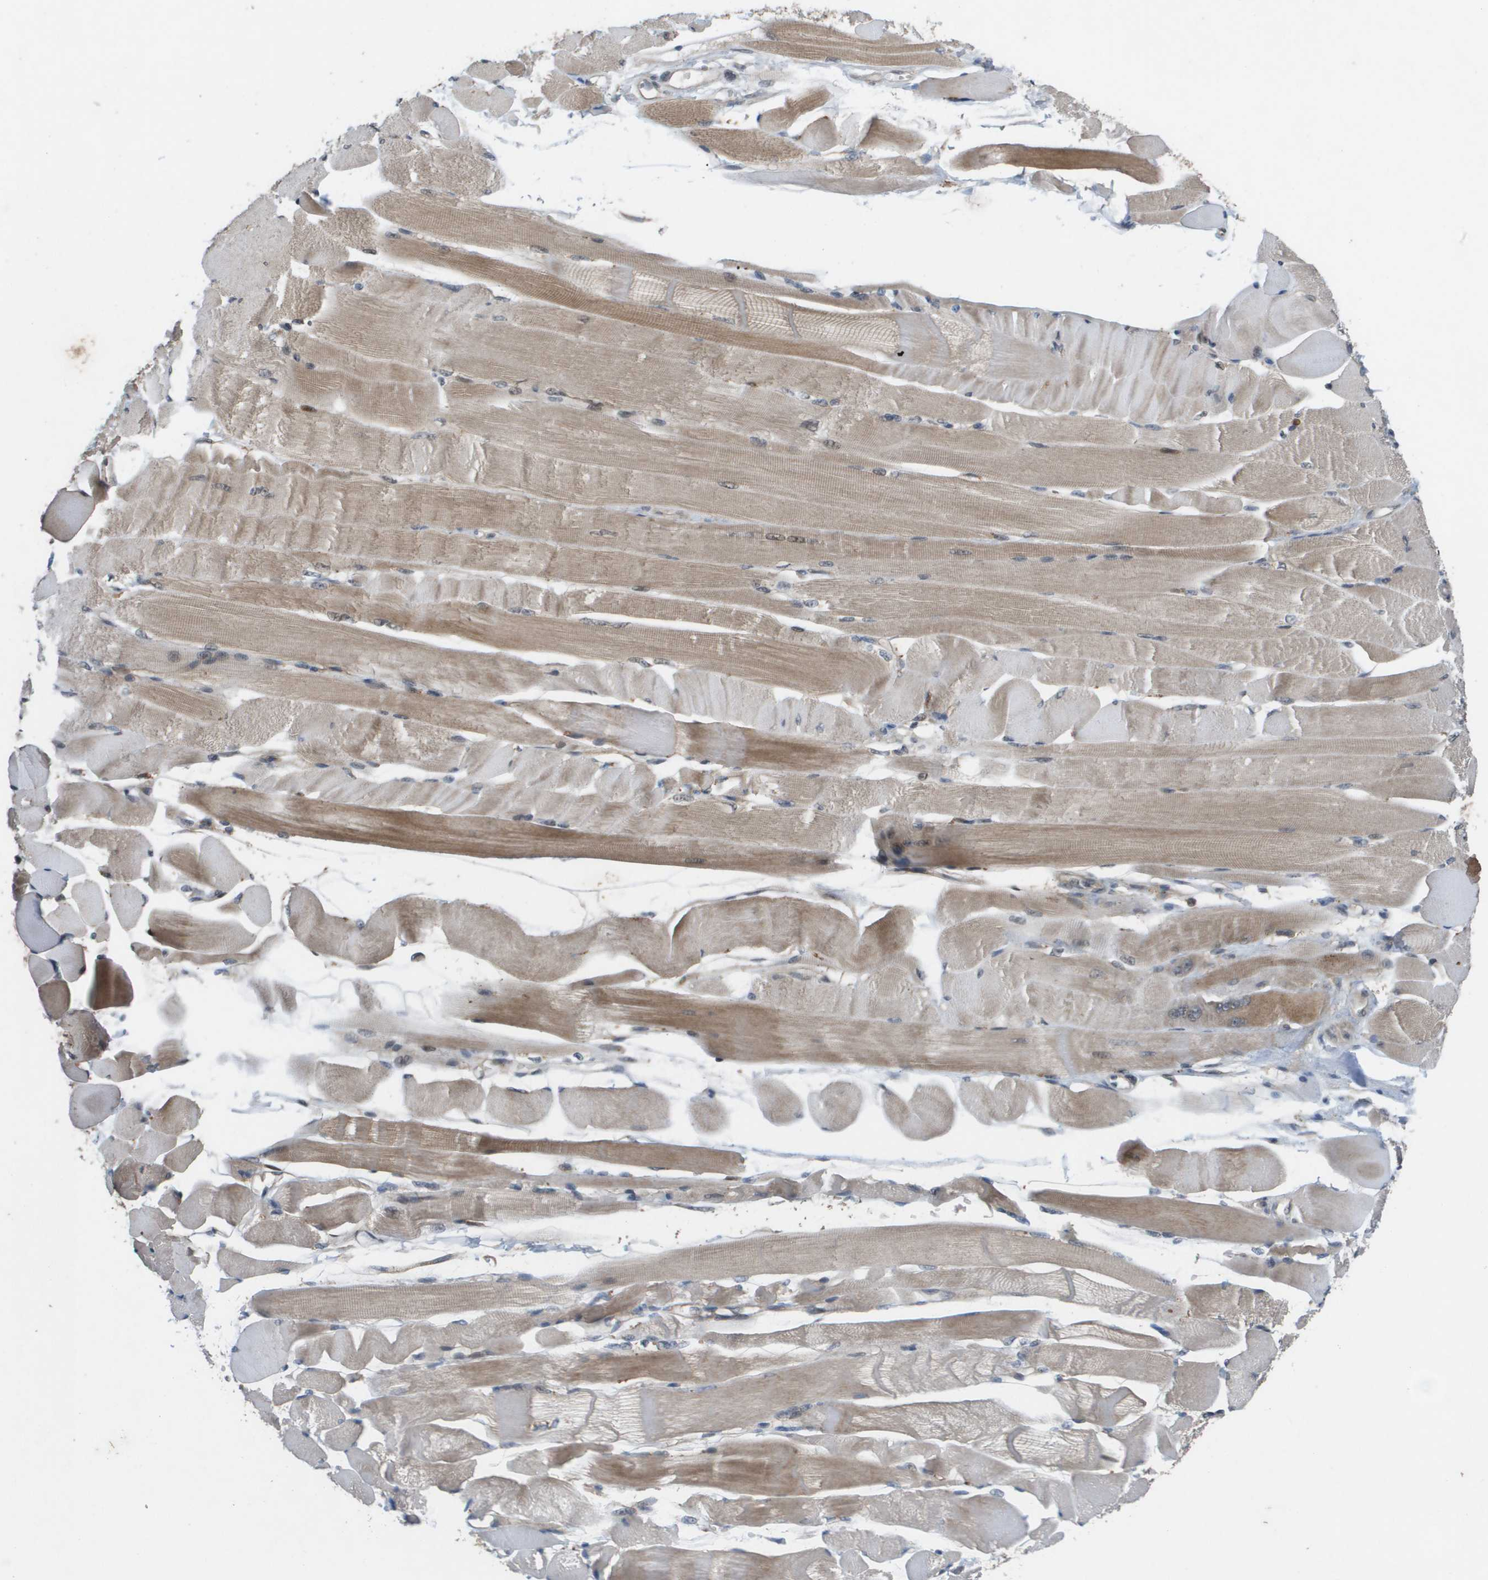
{"staining": {"intensity": "moderate", "quantity": ">75%", "location": "cytoplasmic/membranous"}, "tissue": "skeletal muscle", "cell_type": "Myocytes", "image_type": "normal", "snomed": [{"axis": "morphology", "description": "Normal tissue, NOS"}, {"axis": "topography", "description": "Skeletal muscle"}, {"axis": "topography", "description": "Peripheral nerve tissue"}], "caption": "Immunohistochemical staining of benign skeletal muscle displays moderate cytoplasmic/membranous protein expression in about >75% of myocytes.", "gene": "PALD1", "patient": {"sex": "female", "age": 84}}